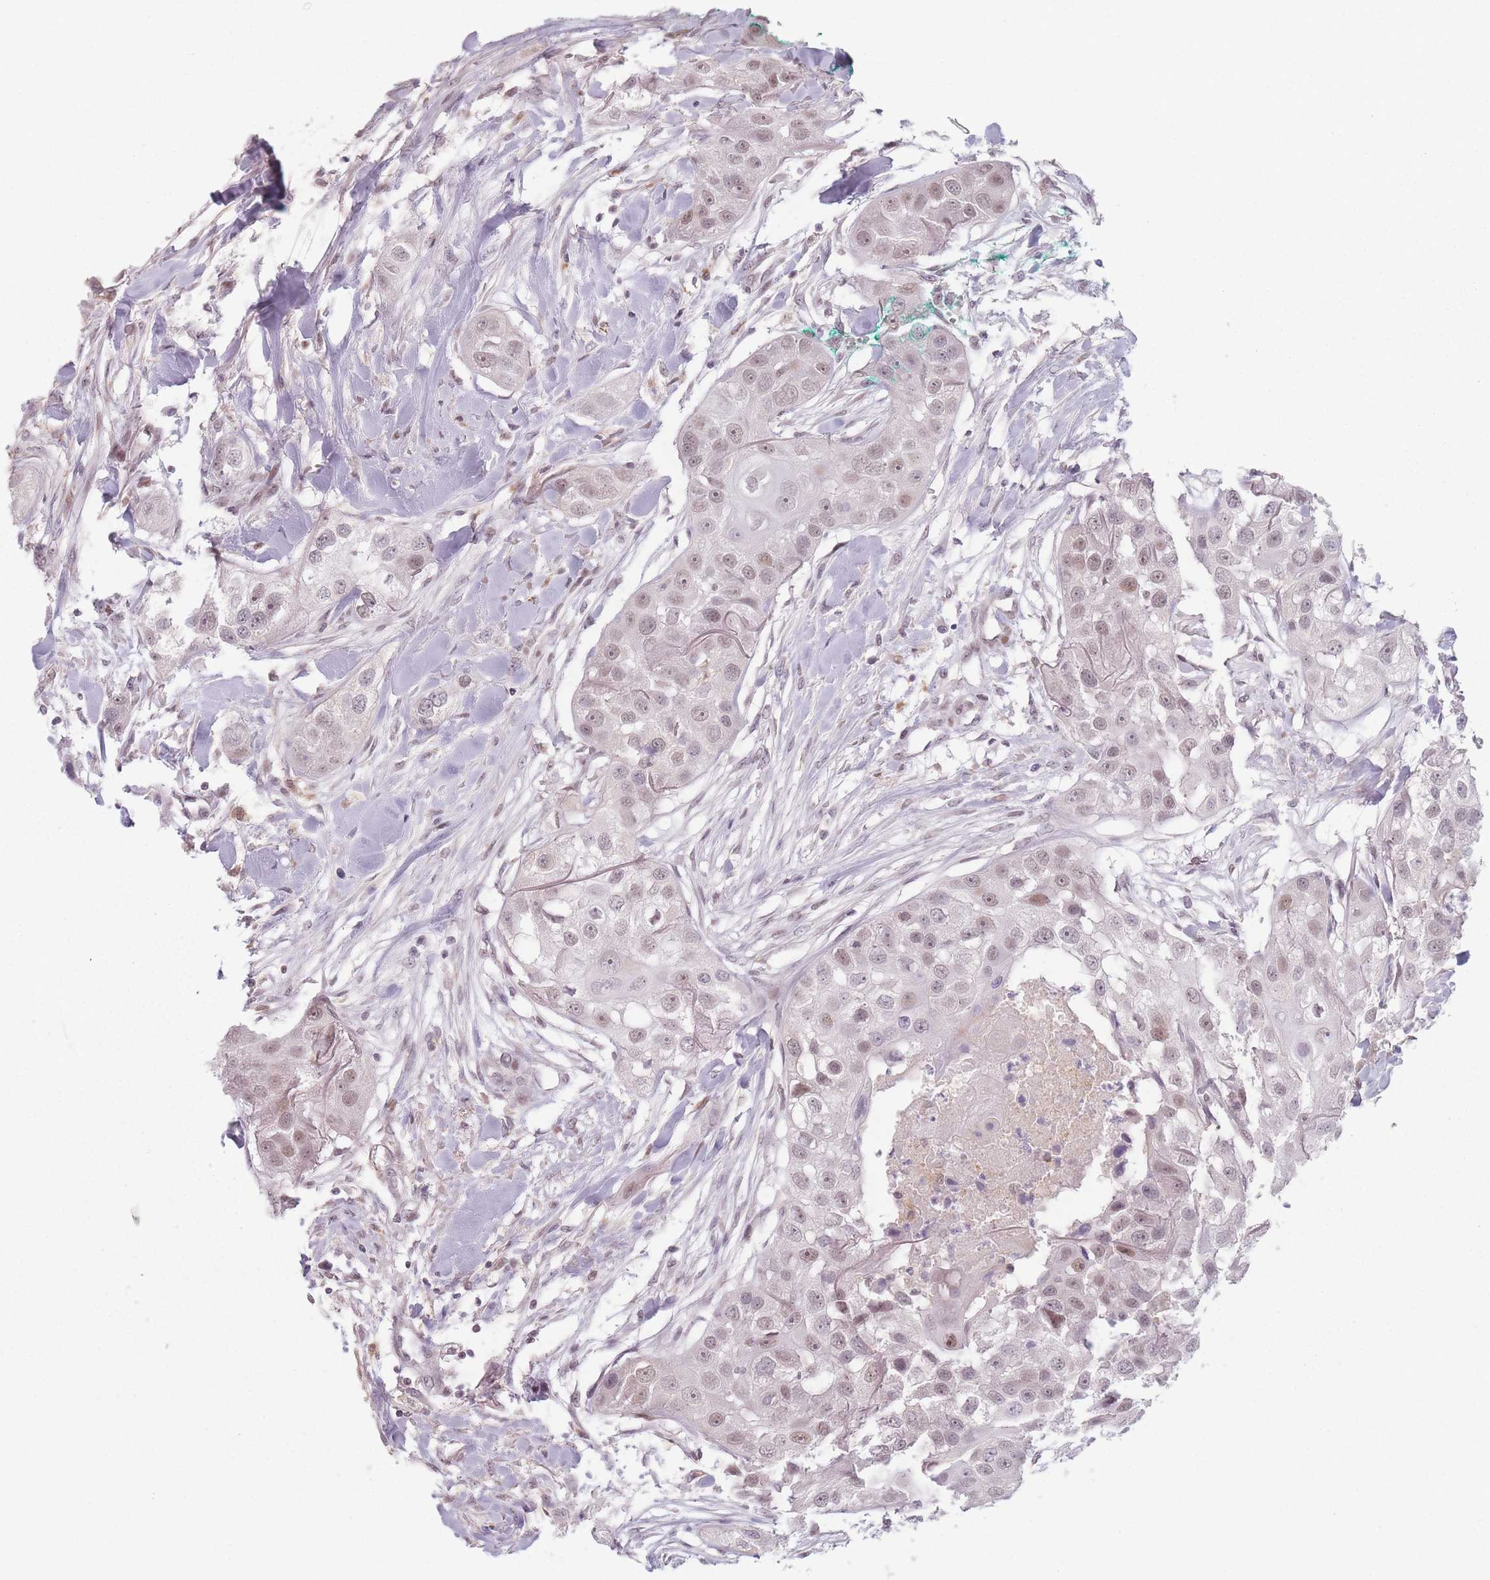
{"staining": {"intensity": "weak", "quantity": "25%-75%", "location": "nuclear"}, "tissue": "head and neck cancer", "cell_type": "Tumor cells", "image_type": "cancer", "snomed": [{"axis": "morphology", "description": "Normal tissue, NOS"}, {"axis": "morphology", "description": "Squamous cell carcinoma, NOS"}, {"axis": "topography", "description": "Skeletal muscle"}, {"axis": "topography", "description": "Head-Neck"}], "caption": "Protein expression analysis of human head and neck cancer reveals weak nuclear staining in about 25%-75% of tumor cells.", "gene": "OR10C1", "patient": {"sex": "male", "age": 51}}